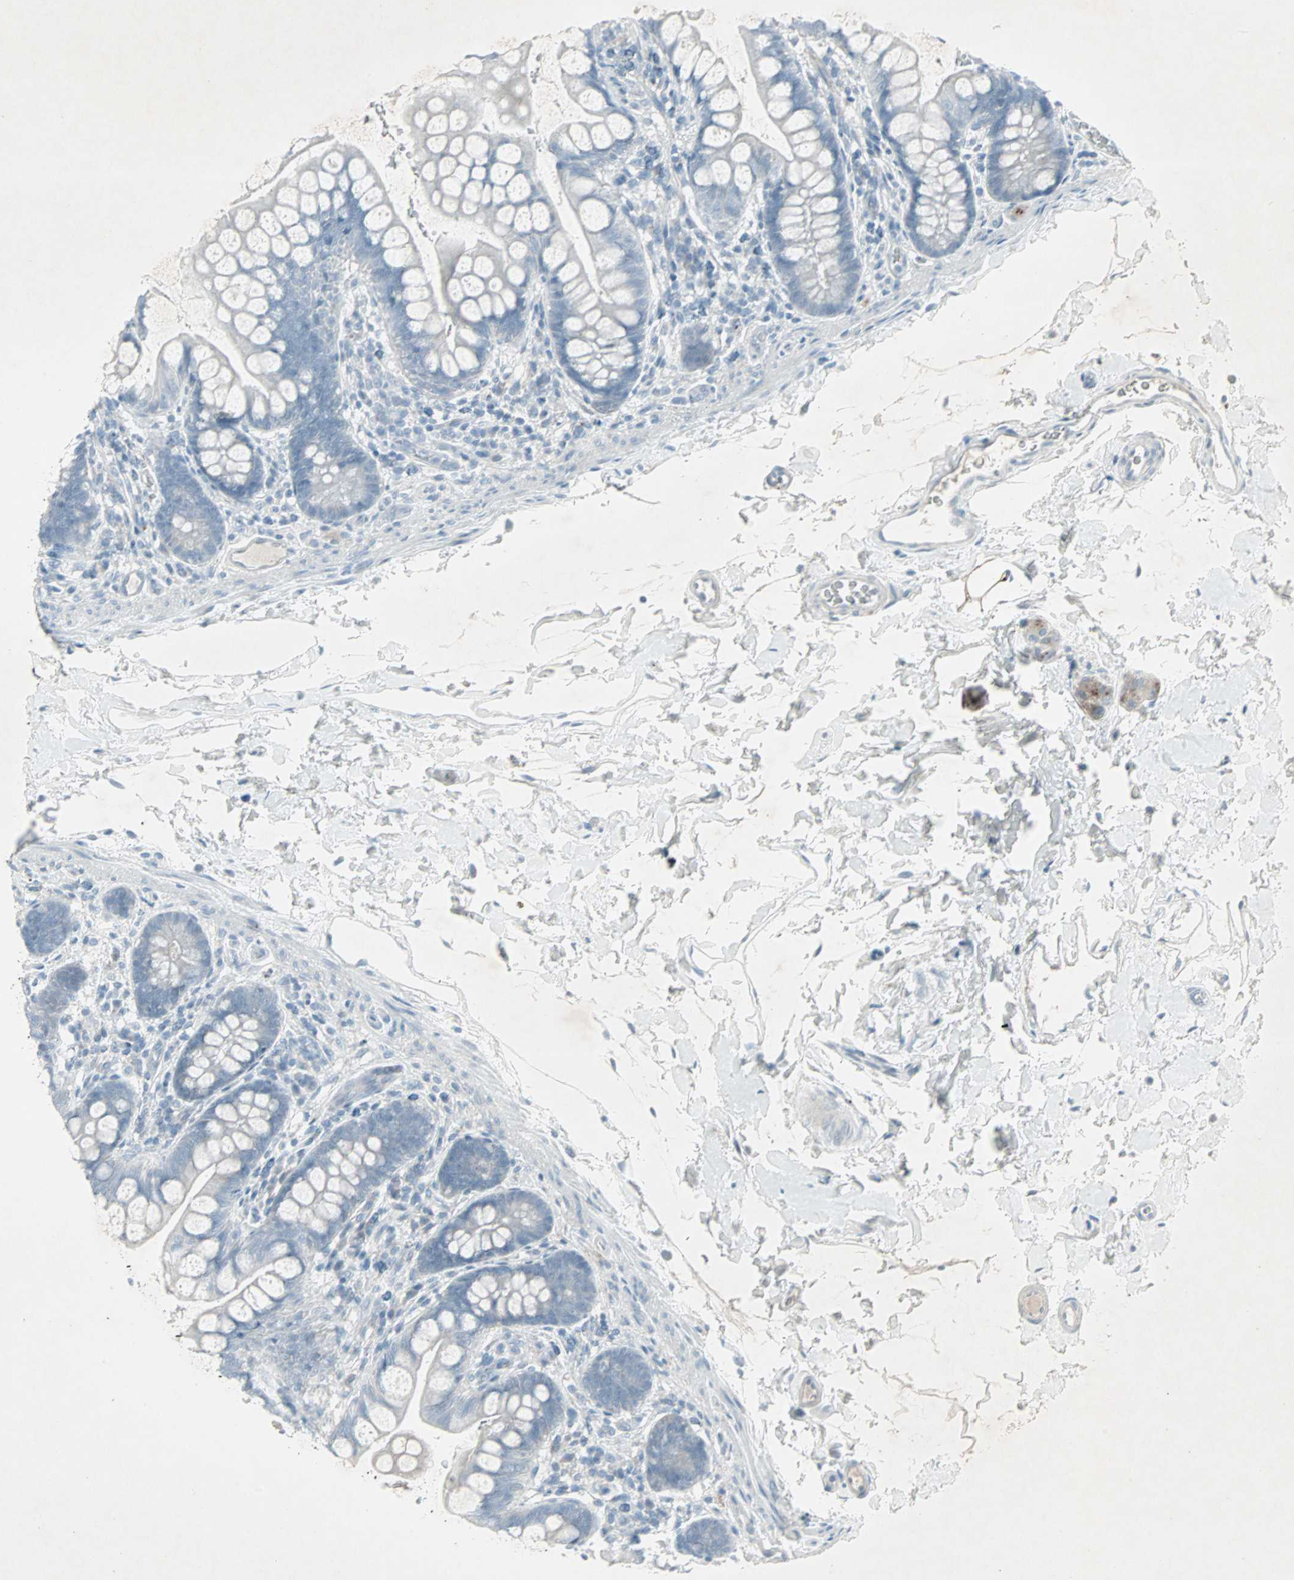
{"staining": {"intensity": "negative", "quantity": "none", "location": "none"}, "tissue": "small intestine", "cell_type": "Glandular cells", "image_type": "normal", "snomed": [{"axis": "morphology", "description": "Normal tissue, NOS"}, {"axis": "topography", "description": "Small intestine"}], "caption": "Protein analysis of normal small intestine reveals no significant expression in glandular cells. (Brightfield microscopy of DAB IHC at high magnification).", "gene": "LANCL3", "patient": {"sex": "female", "age": 58}}